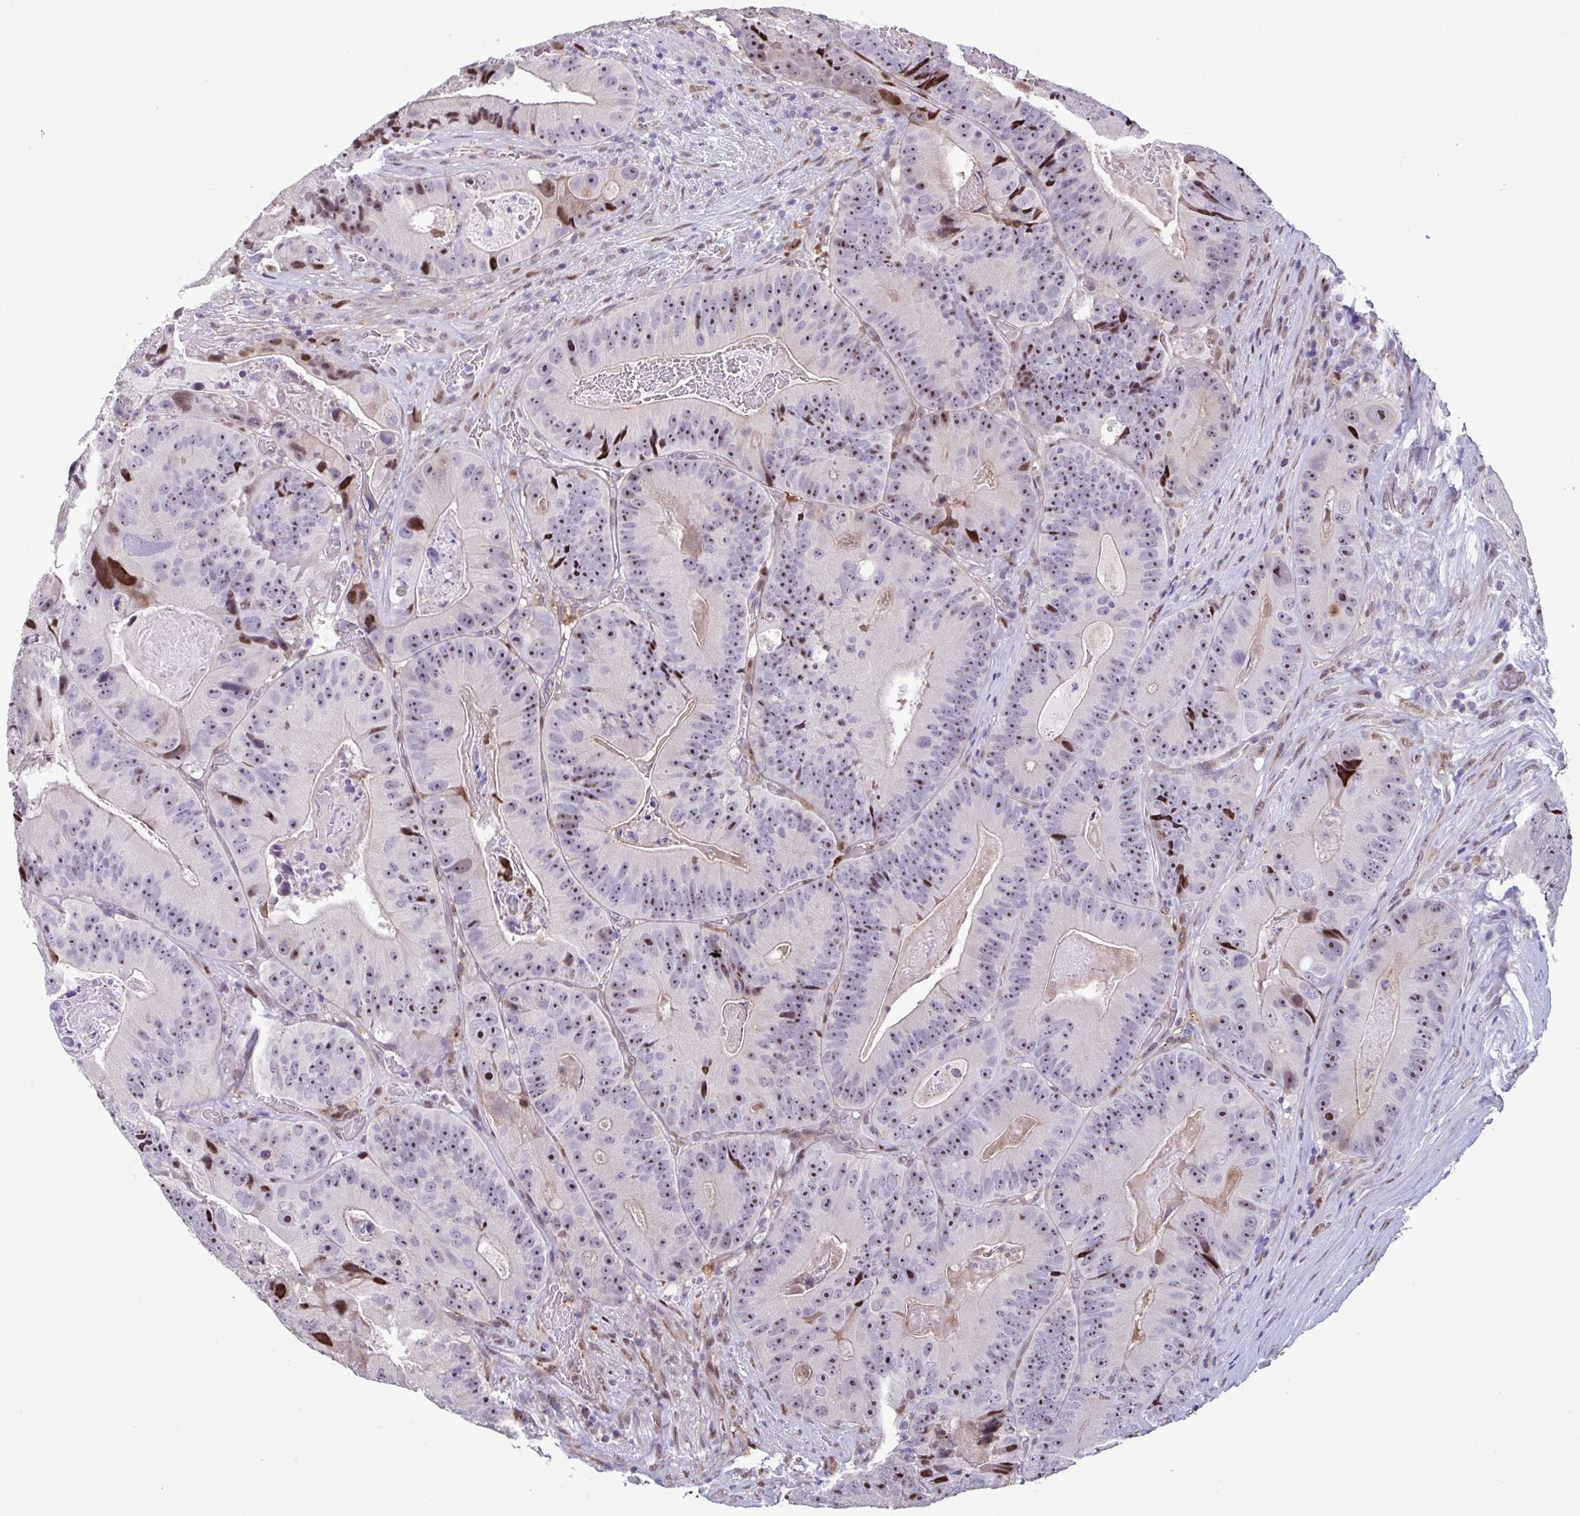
{"staining": {"intensity": "strong", "quantity": "25%-75%", "location": "nuclear"}, "tissue": "colorectal cancer", "cell_type": "Tumor cells", "image_type": "cancer", "snomed": [{"axis": "morphology", "description": "Adenocarcinoma, NOS"}, {"axis": "topography", "description": "Colon"}], "caption": "About 25%-75% of tumor cells in human colorectal cancer display strong nuclear protein expression as visualized by brown immunohistochemical staining.", "gene": "PELI2", "patient": {"sex": "female", "age": 86}}